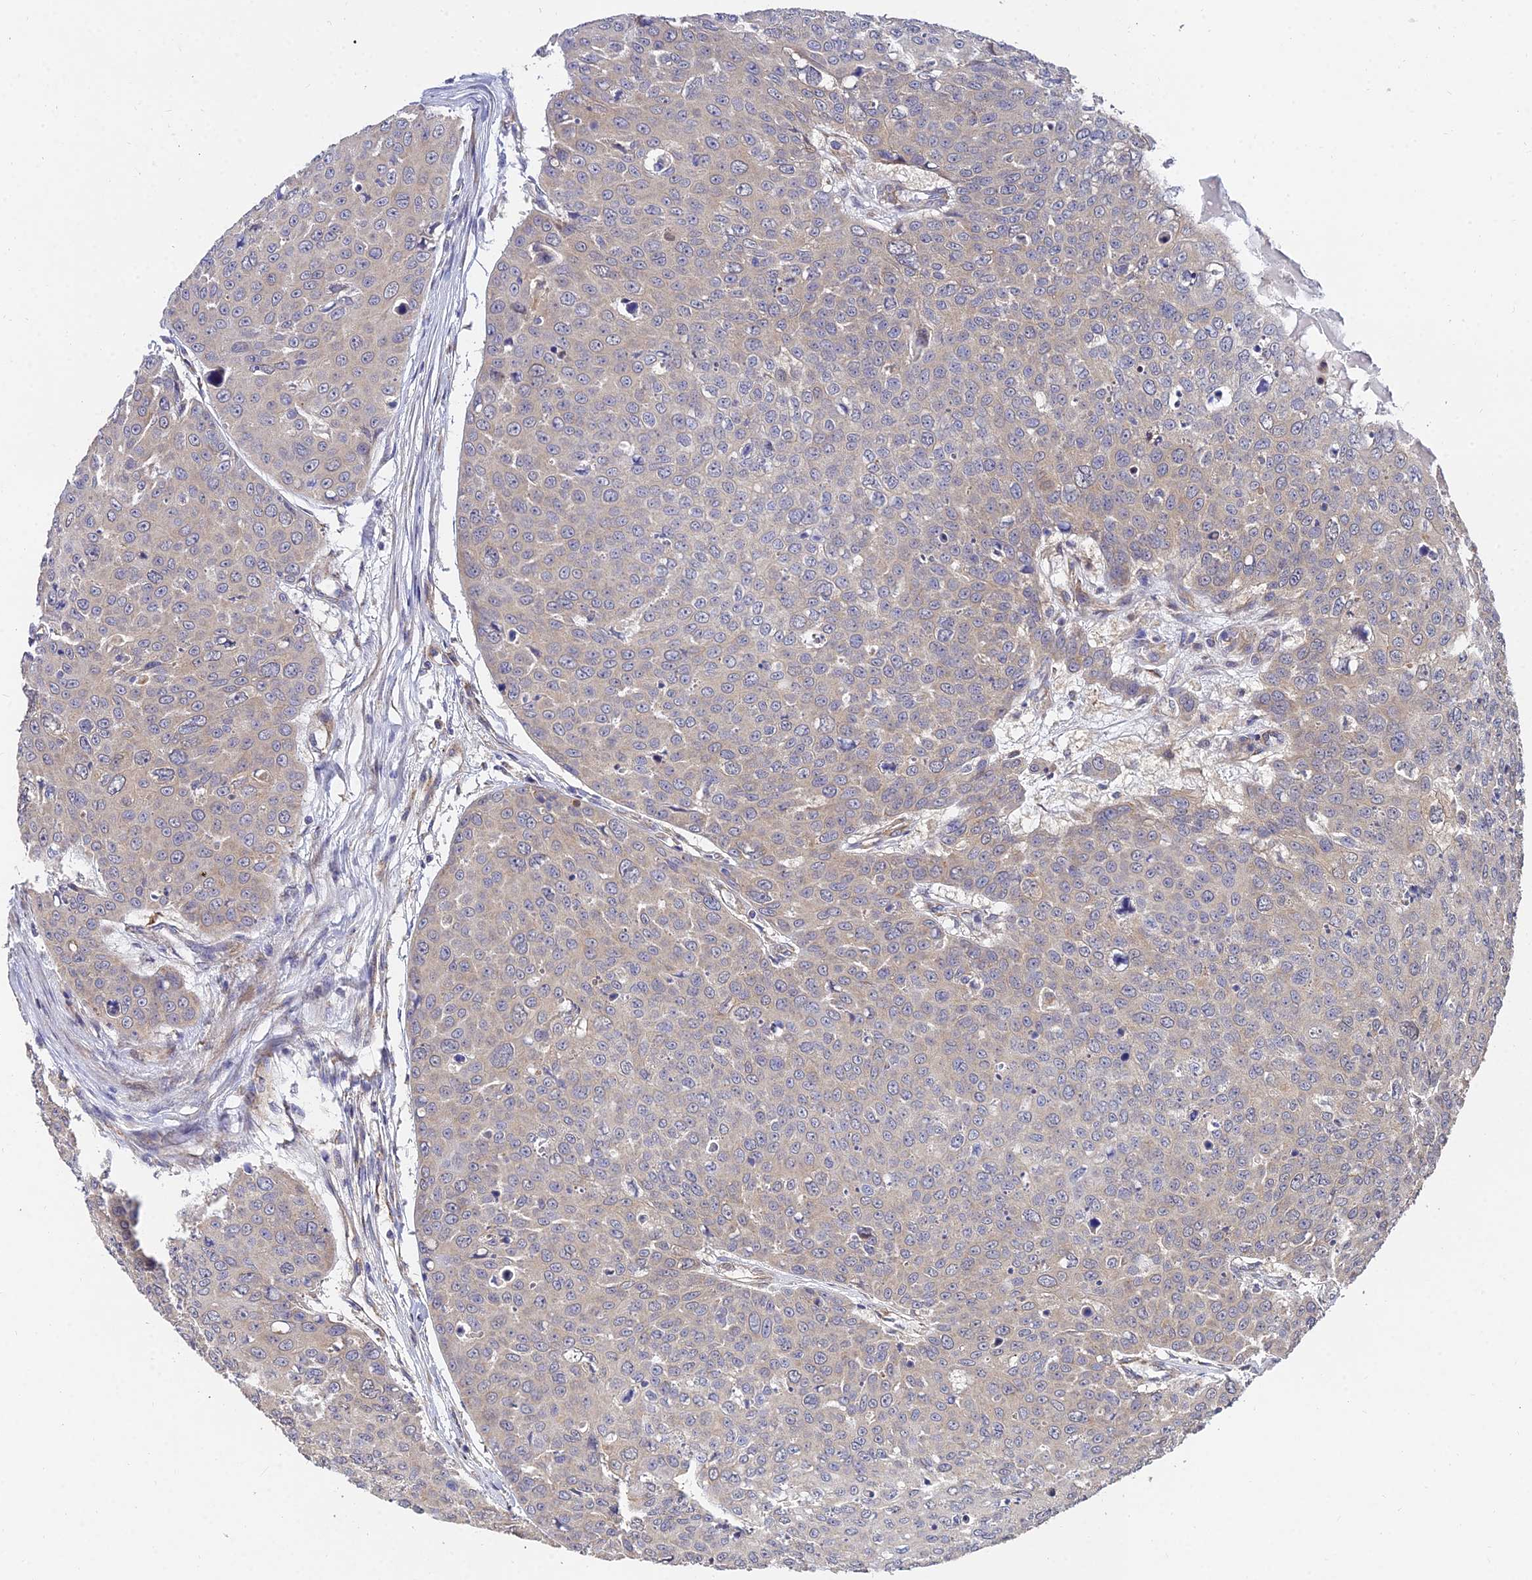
{"staining": {"intensity": "weak", "quantity": "<25%", "location": "cytoplasmic/membranous"}, "tissue": "skin cancer", "cell_type": "Tumor cells", "image_type": "cancer", "snomed": [{"axis": "morphology", "description": "Squamous cell carcinoma, NOS"}, {"axis": "topography", "description": "Skin"}], "caption": "Immunohistochemistry photomicrograph of skin cancer stained for a protein (brown), which reveals no staining in tumor cells.", "gene": "ARL8B", "patient": {"sex": "male", "age": 71}}